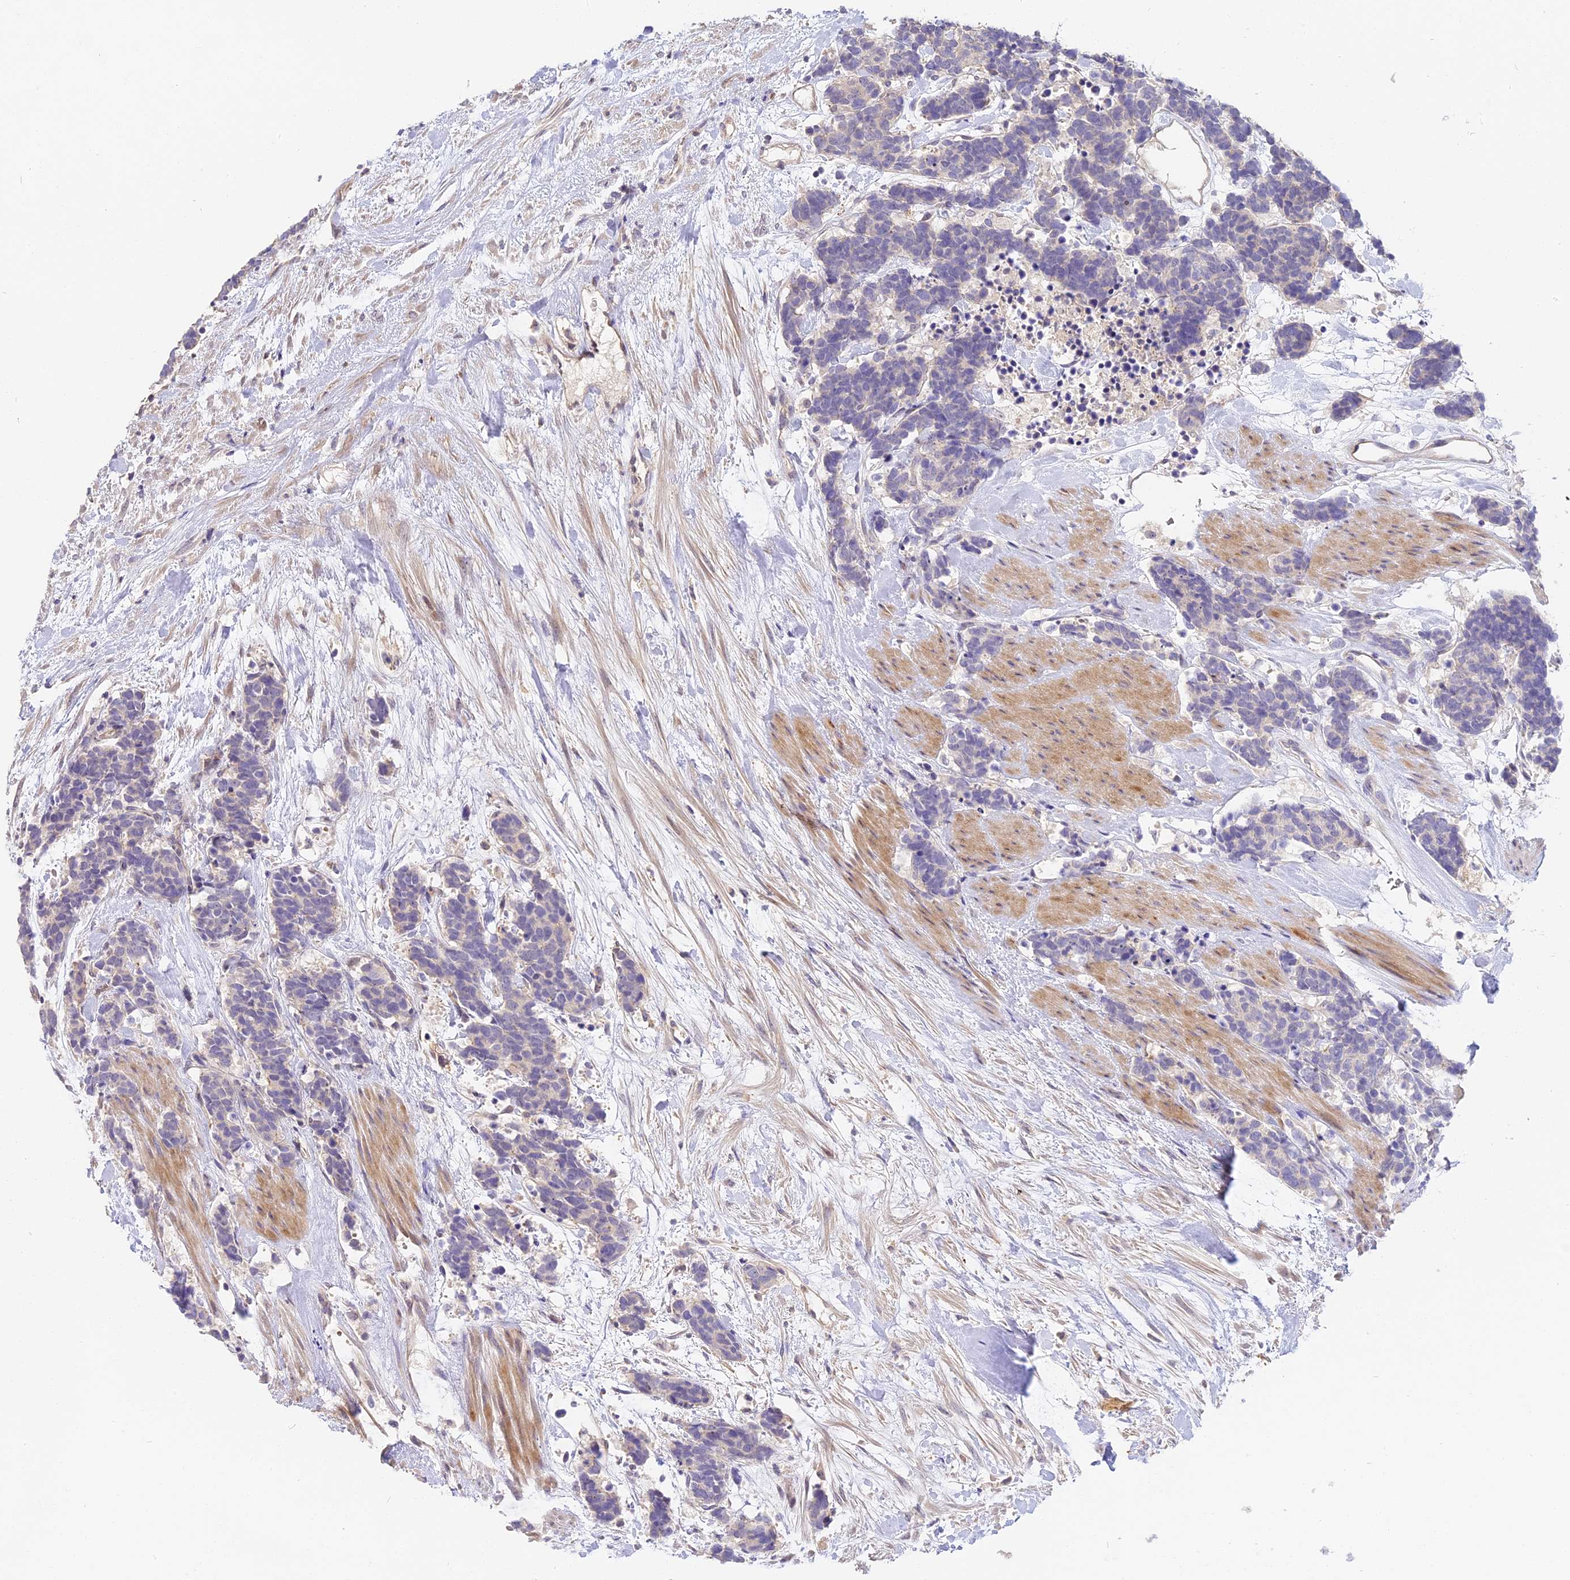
{"staining": {"intensity": "negative", "quantity": "none", "location": "none"}, "tissue": "carcinoid", "cell_type": "Tumor cells", "image_type": "cancer", "snomed": [{"axis": "morphology", "description": "Carcinoma, NOS"}, {"axis": "morphology", "description": "Carcinoid, malignant, NOS"}, {"axis": "topography", "description": "Prostate"}], "caption": "Photomicrograph shows no protein expression in tumor cells of carcinoid tissue.", "gene": "NOD2", "patient": {"sex": "male", "age": 57}}